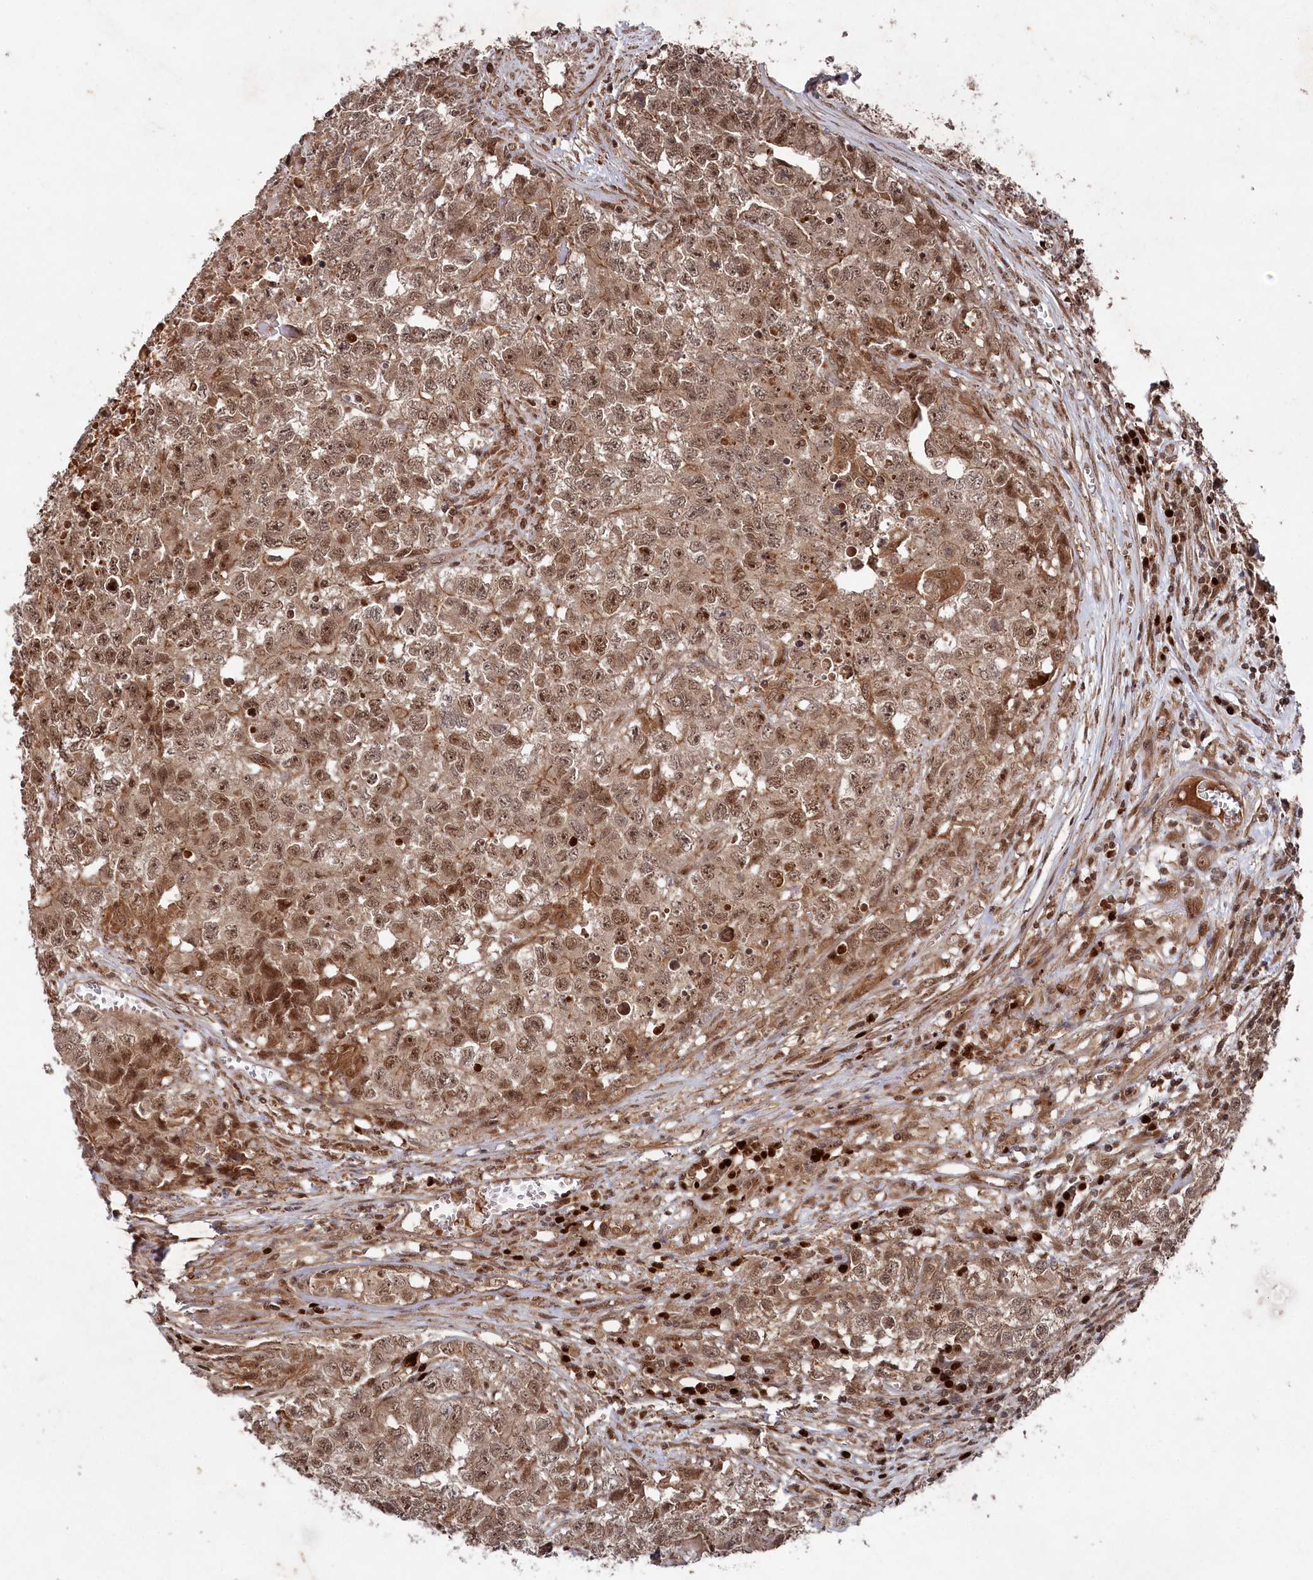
{"staining": {"intensity": "moderate", "quantity": ">75%", "location": "cytoplasmic/membranous,nuclear"}, "tissue": "testis cancer", "cell_type": "Tumor cells", "image_type": "cancer", "snomed": [{"axis": "morphology", "description": "Seminoma, NOS"}, {"axis": "morphology", "description": "Carcinoma, Embryonal, NOS"}, {"axis": "topography", "description": "Testis"}], "caption": "This micrograph displays IHC staining of testis seminoma, with medium moderate cytoplasmic/membranous and nuclear expression in approximately >75% of tumor cells.", "gene": "BORCS7", "patient": {"sex": "male", "age": 43}}